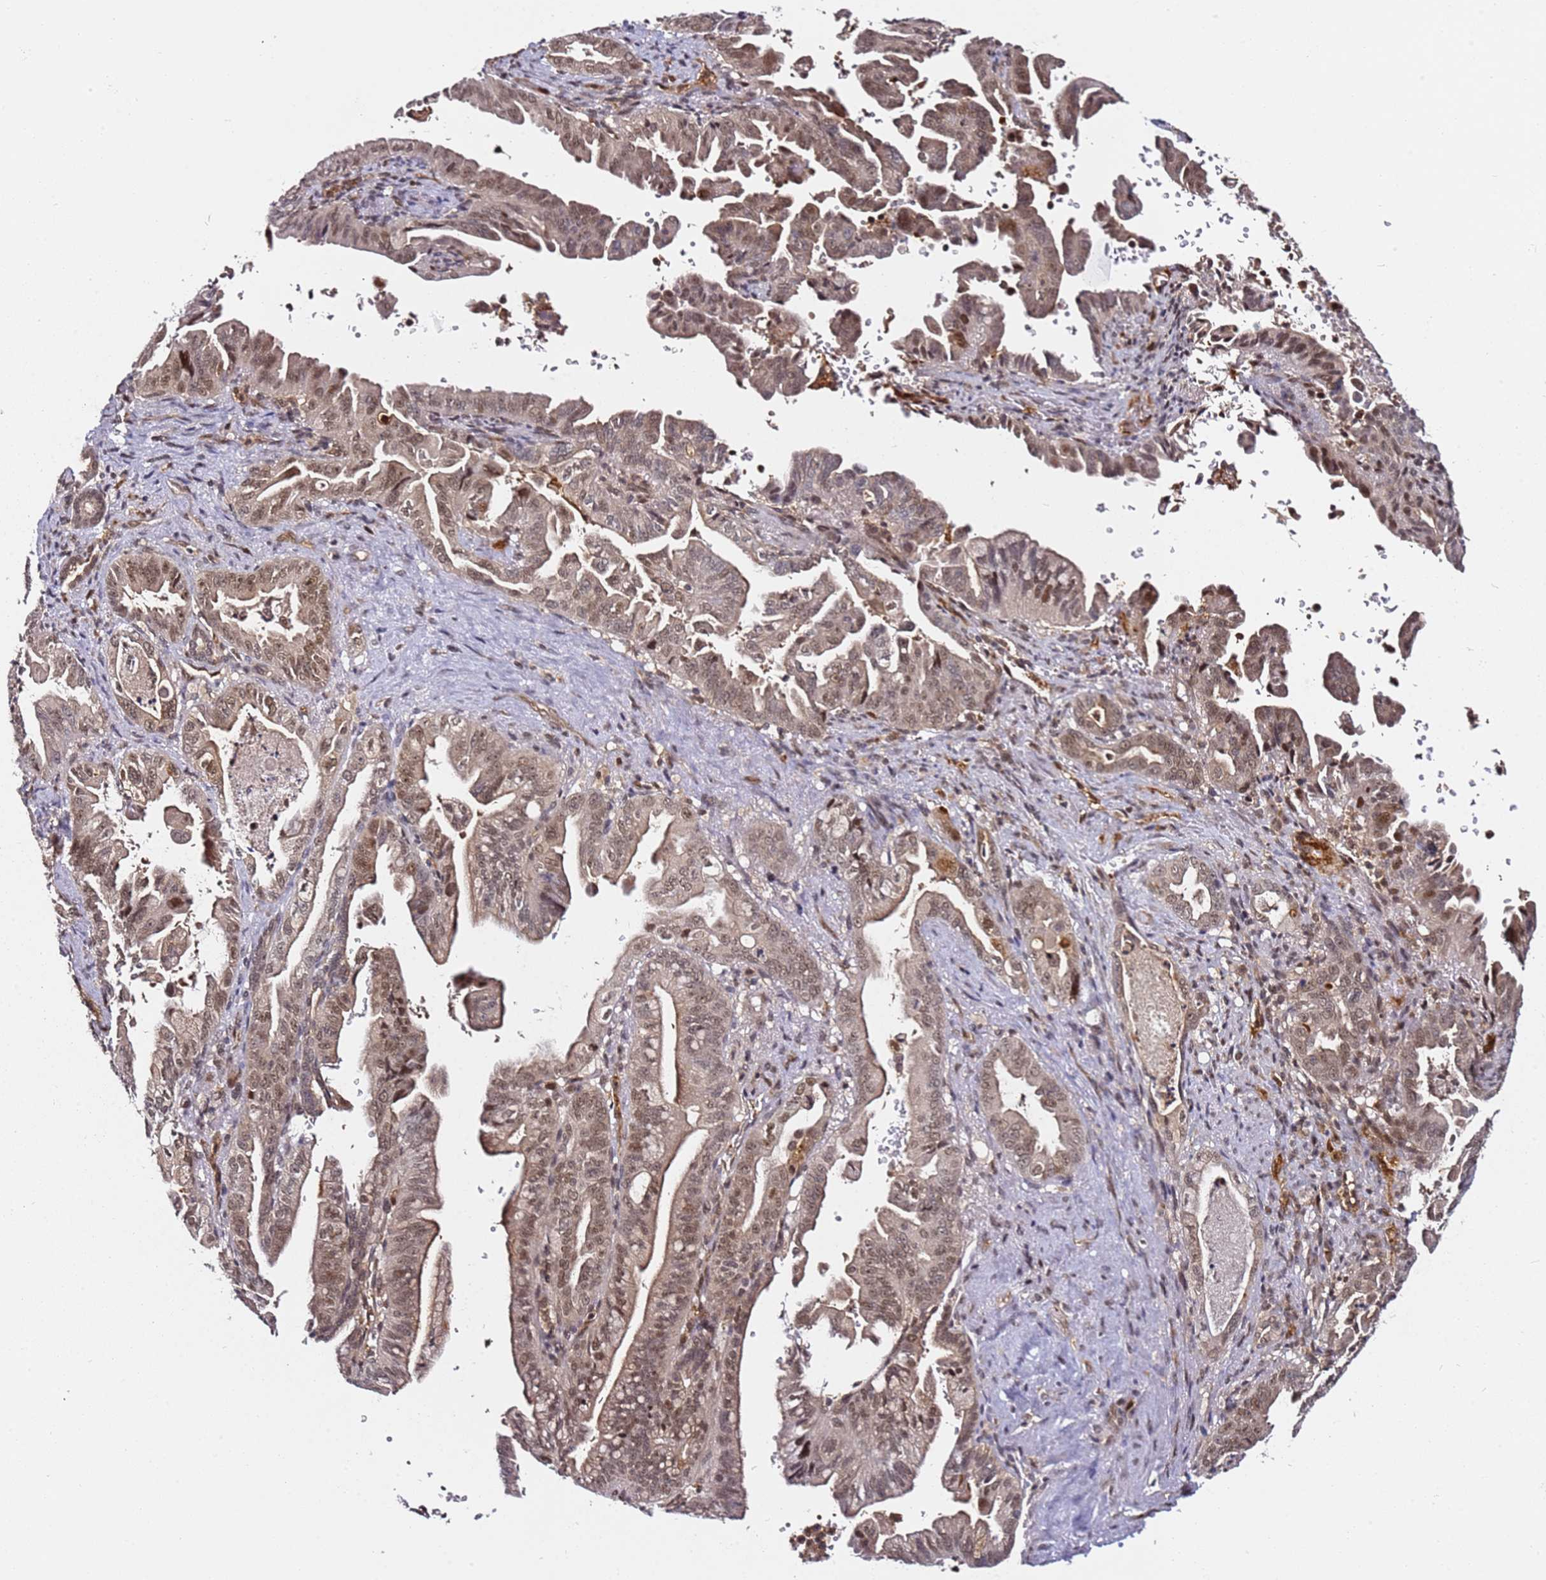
{"staining": {"intensity": "moderate", "quantity": ">75%", "location": "cytoplasmic/membranous,nuclear"}, "tissue": "pancreatic cancer", "cell_type": "Tumor cells", "image_type": "cancer", "snomed": [{"axis": "morphology", "description": "Adenocarcinoma, NOS"}, {"axis": "topography", "description": "Pancreas"}], "caption": "Immunohistochemical staining of pancreatic cancer (adenocarcinoma) displays moderate cytoplasmic/membranous and nuclear protein positivity in approximately >75% of tumor cells.", "gene": "RGS18", "patient": {"sex": "male", "age": 70}}